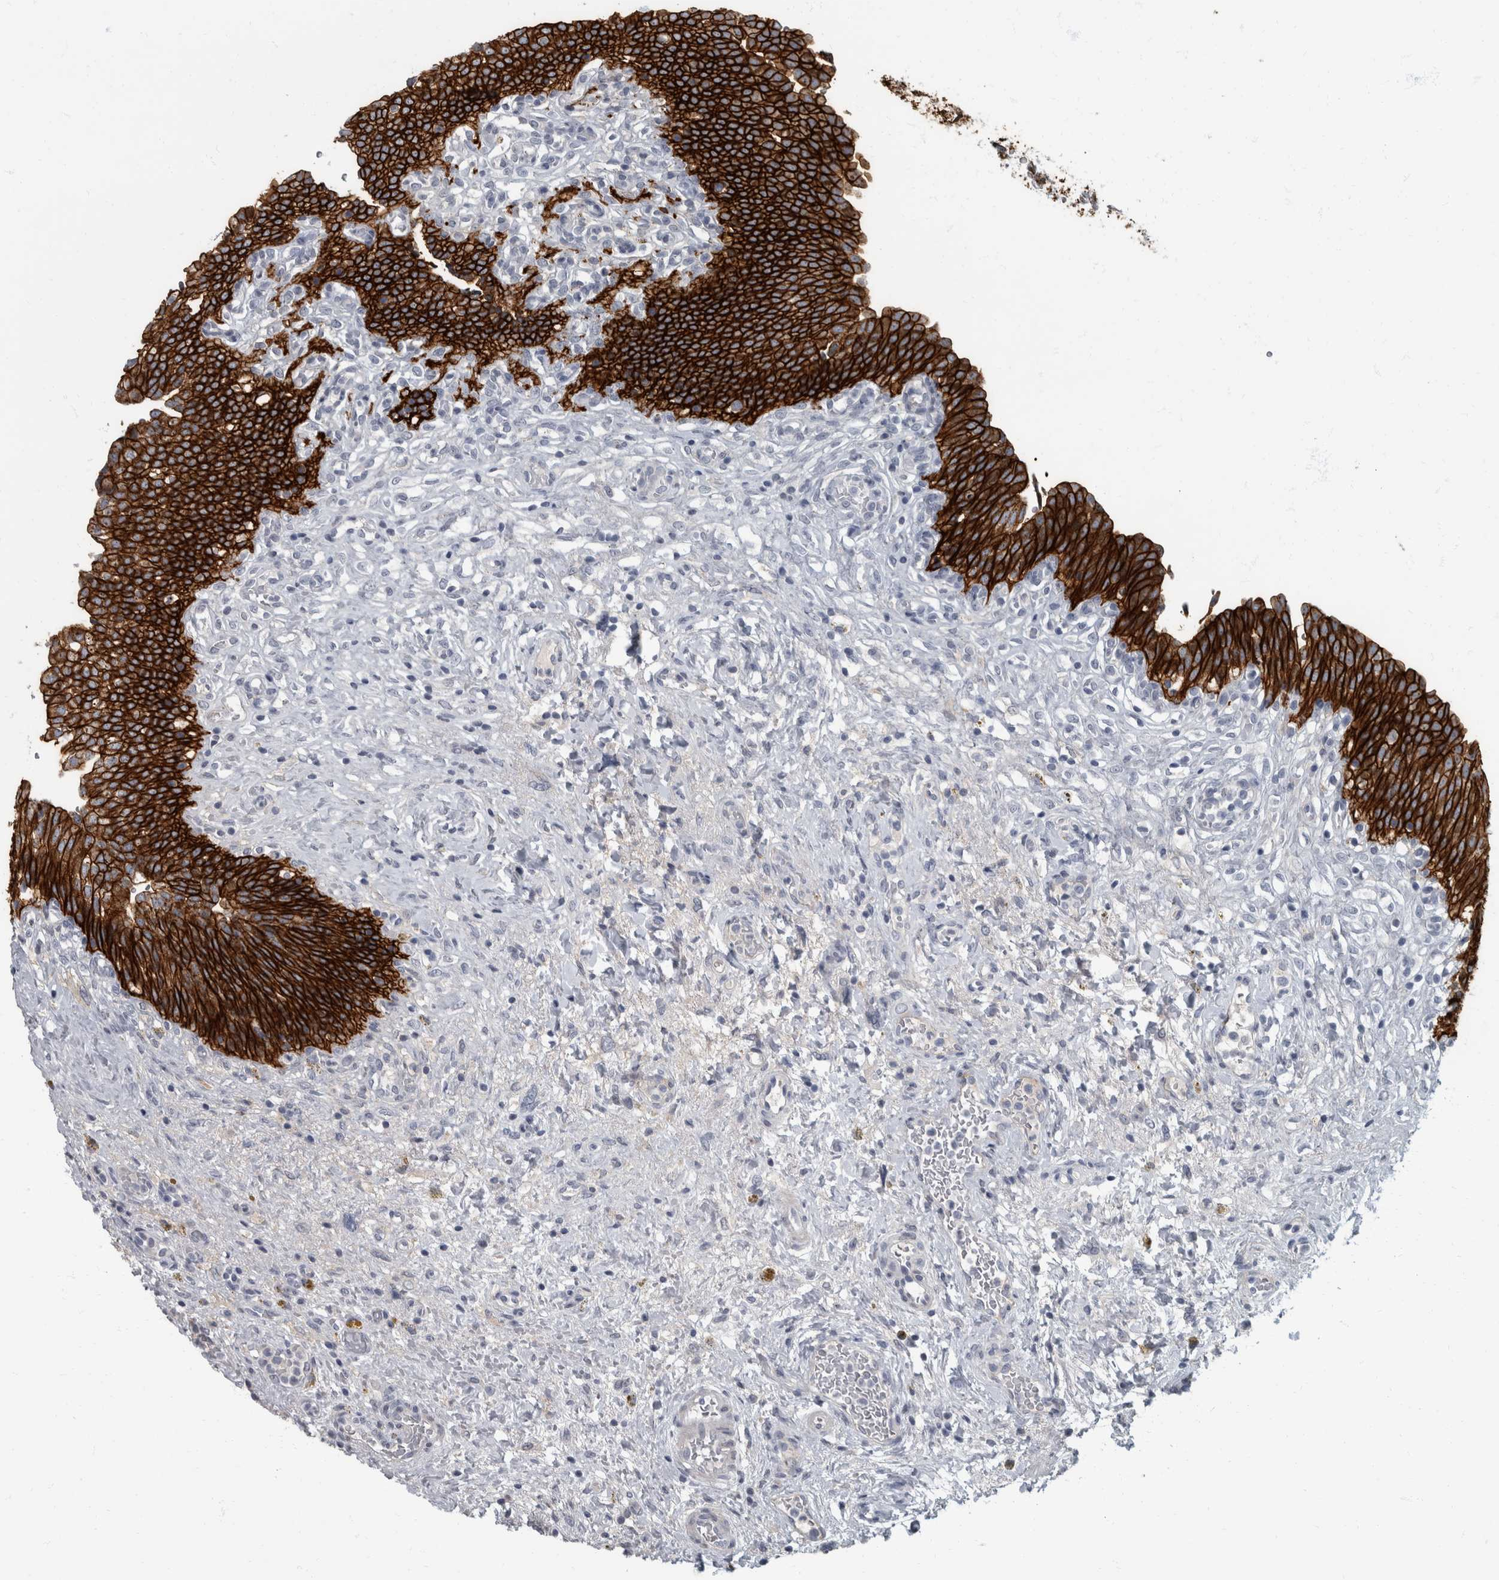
{"staining": {"intensity": "strong", "quantity": ">75%", "location": "cytoplasmic/membranous"}, "tissue": "urinary bladder", "cell_type": "Urothelial cells", "image_type": "normal", "snomed": [{"axis": "morphology", "description": "Urothelial carcinoma, High grade"}, {"axis": "topography", "description": "Urinary bladder"}], "caption": "The micrograph reveals a brown stain indicating the presence of a protein in the cytoplasmic/membranous of urothelial cells in urinary bladder. (brown staining indicates protein expression, while blue staining denotes nuclei).", "gene": "DSG2", "patient": {"sex": "male", "age": 46}}